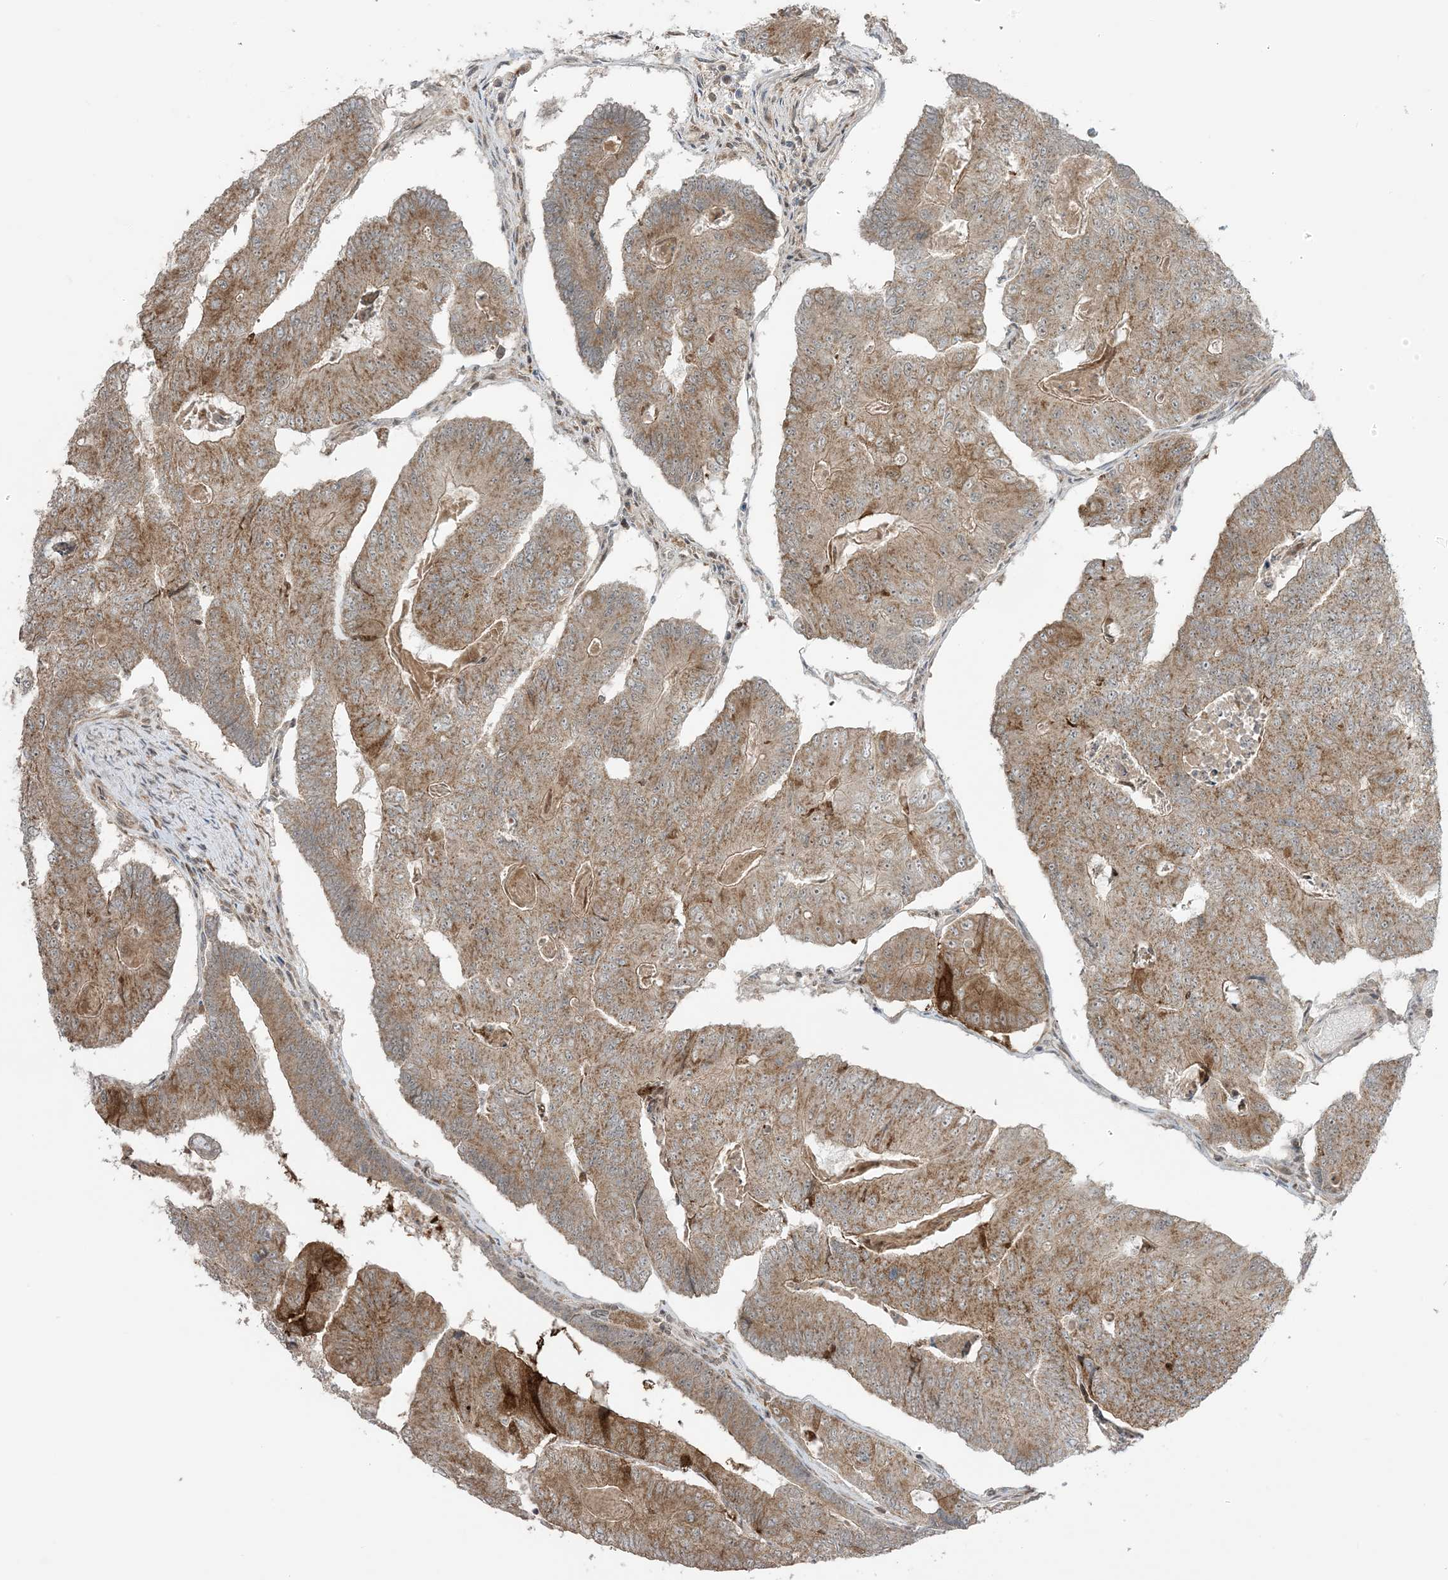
{"staining": {"intensity": "moderate", "quantity": ">75%", "location": "cytoplasmic/membranous"}, "tissue": "colorectal cancer", "cell_type": "Tumor cells", "image_type": "cancer", "snomed": [{"axis": "morphology", "description": "Adenocarcinoma, NOS"}, {"axis": "topography", "description": "Colon"}], "caption": "Human colorectal cancer stained with a brown dye reveals moderate cytoplasmic/membranous positive expression in about >75% of tumor cells.", "gene": "PHLDB2", "patient": {"sex": "female", "age": 67}}